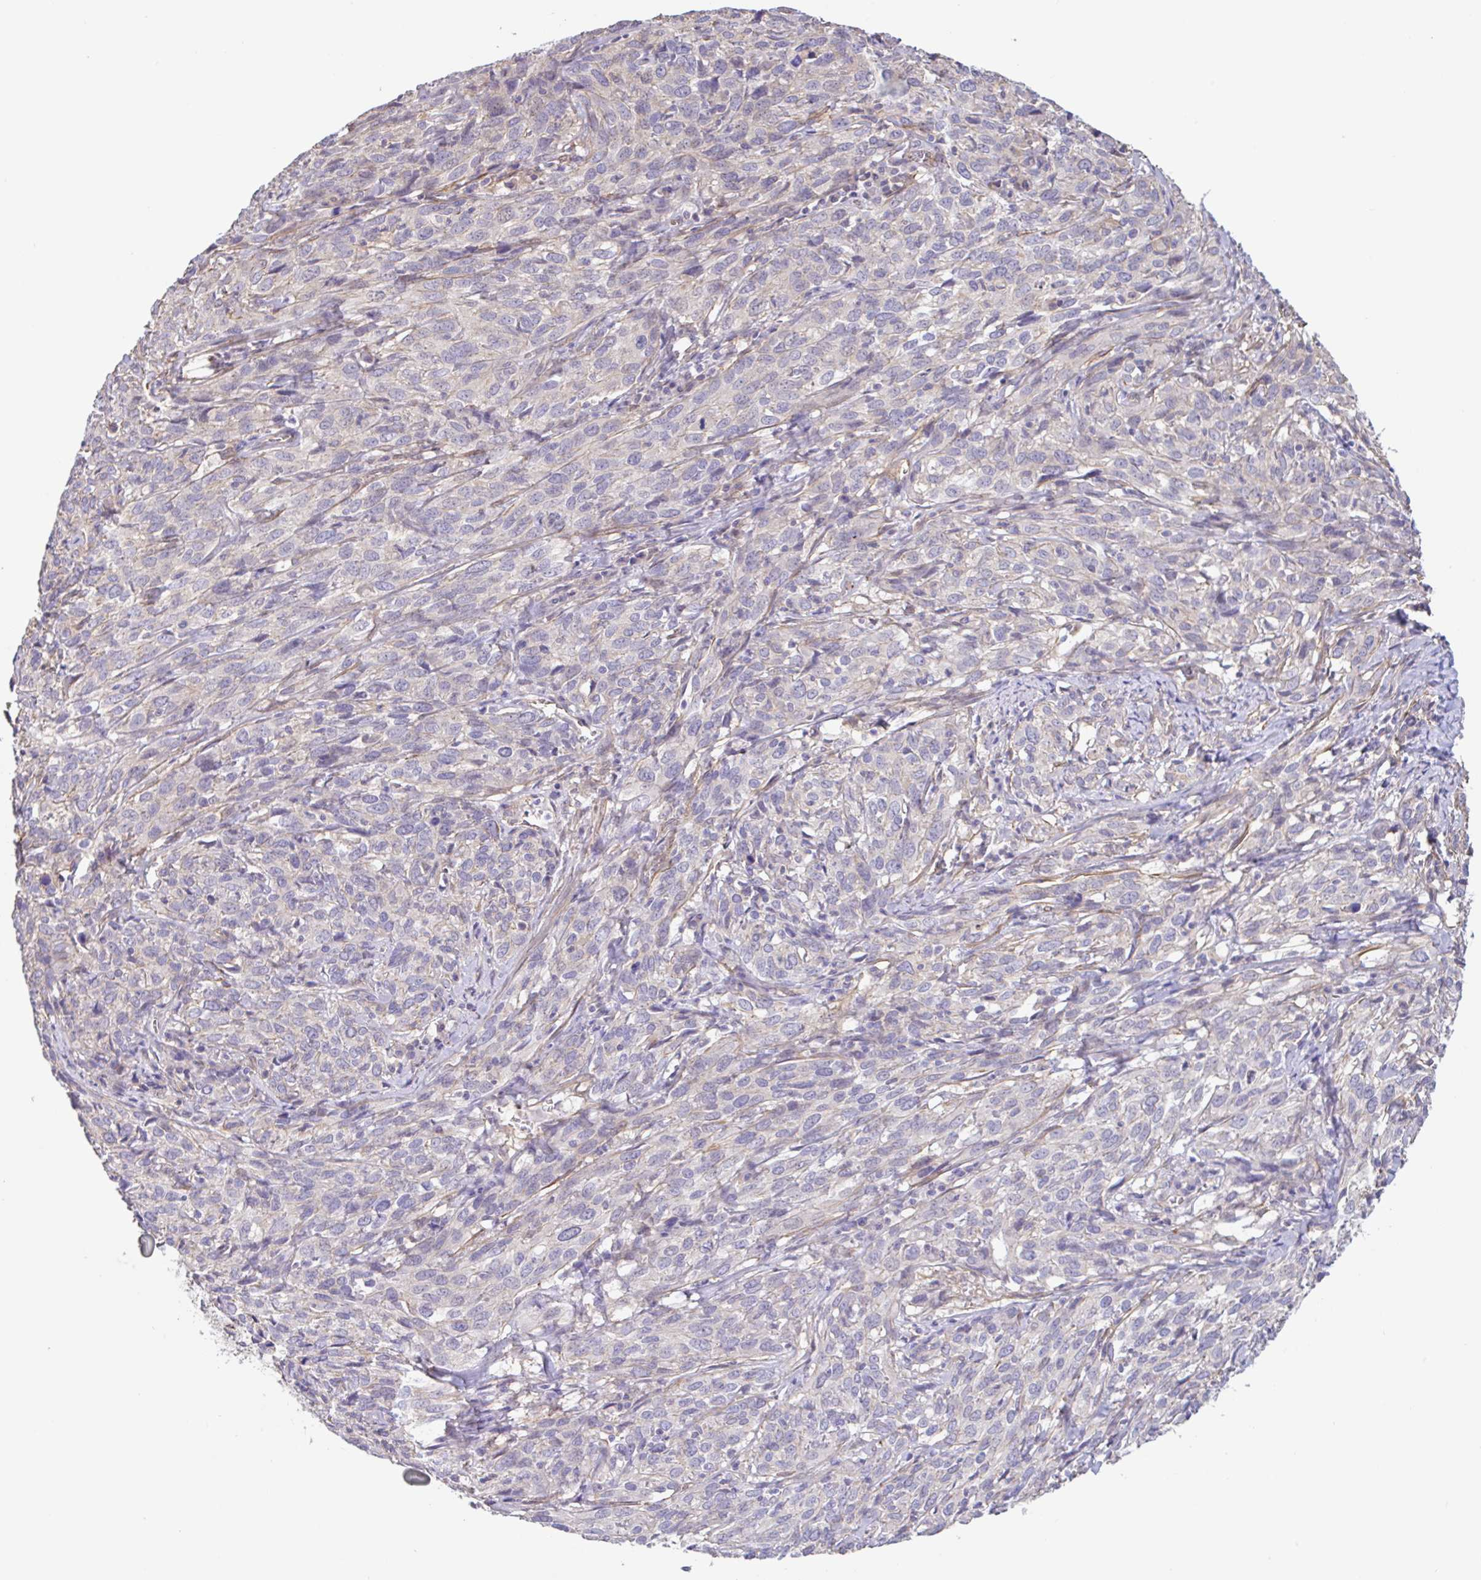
{"staining": {"intensity": "negative", "quantity": "none", "location": "none"}, "tissue": "cervical cancer", "cell_type": "Tumor cells", "image_type": "cancer", "snomed": [{"axis": "morphology", "description": "Squamous cell carcinoma, NOS"}, {"axis": "topography", "description": "Cervix"}], "caption": "Cervical cancer (squamous cell carcinoma) was stained to show a protein in brown. There is no significant positivity in tumor cells.", "gene": "PLCD4", "patient": {"sex": "female", "age": 51}}